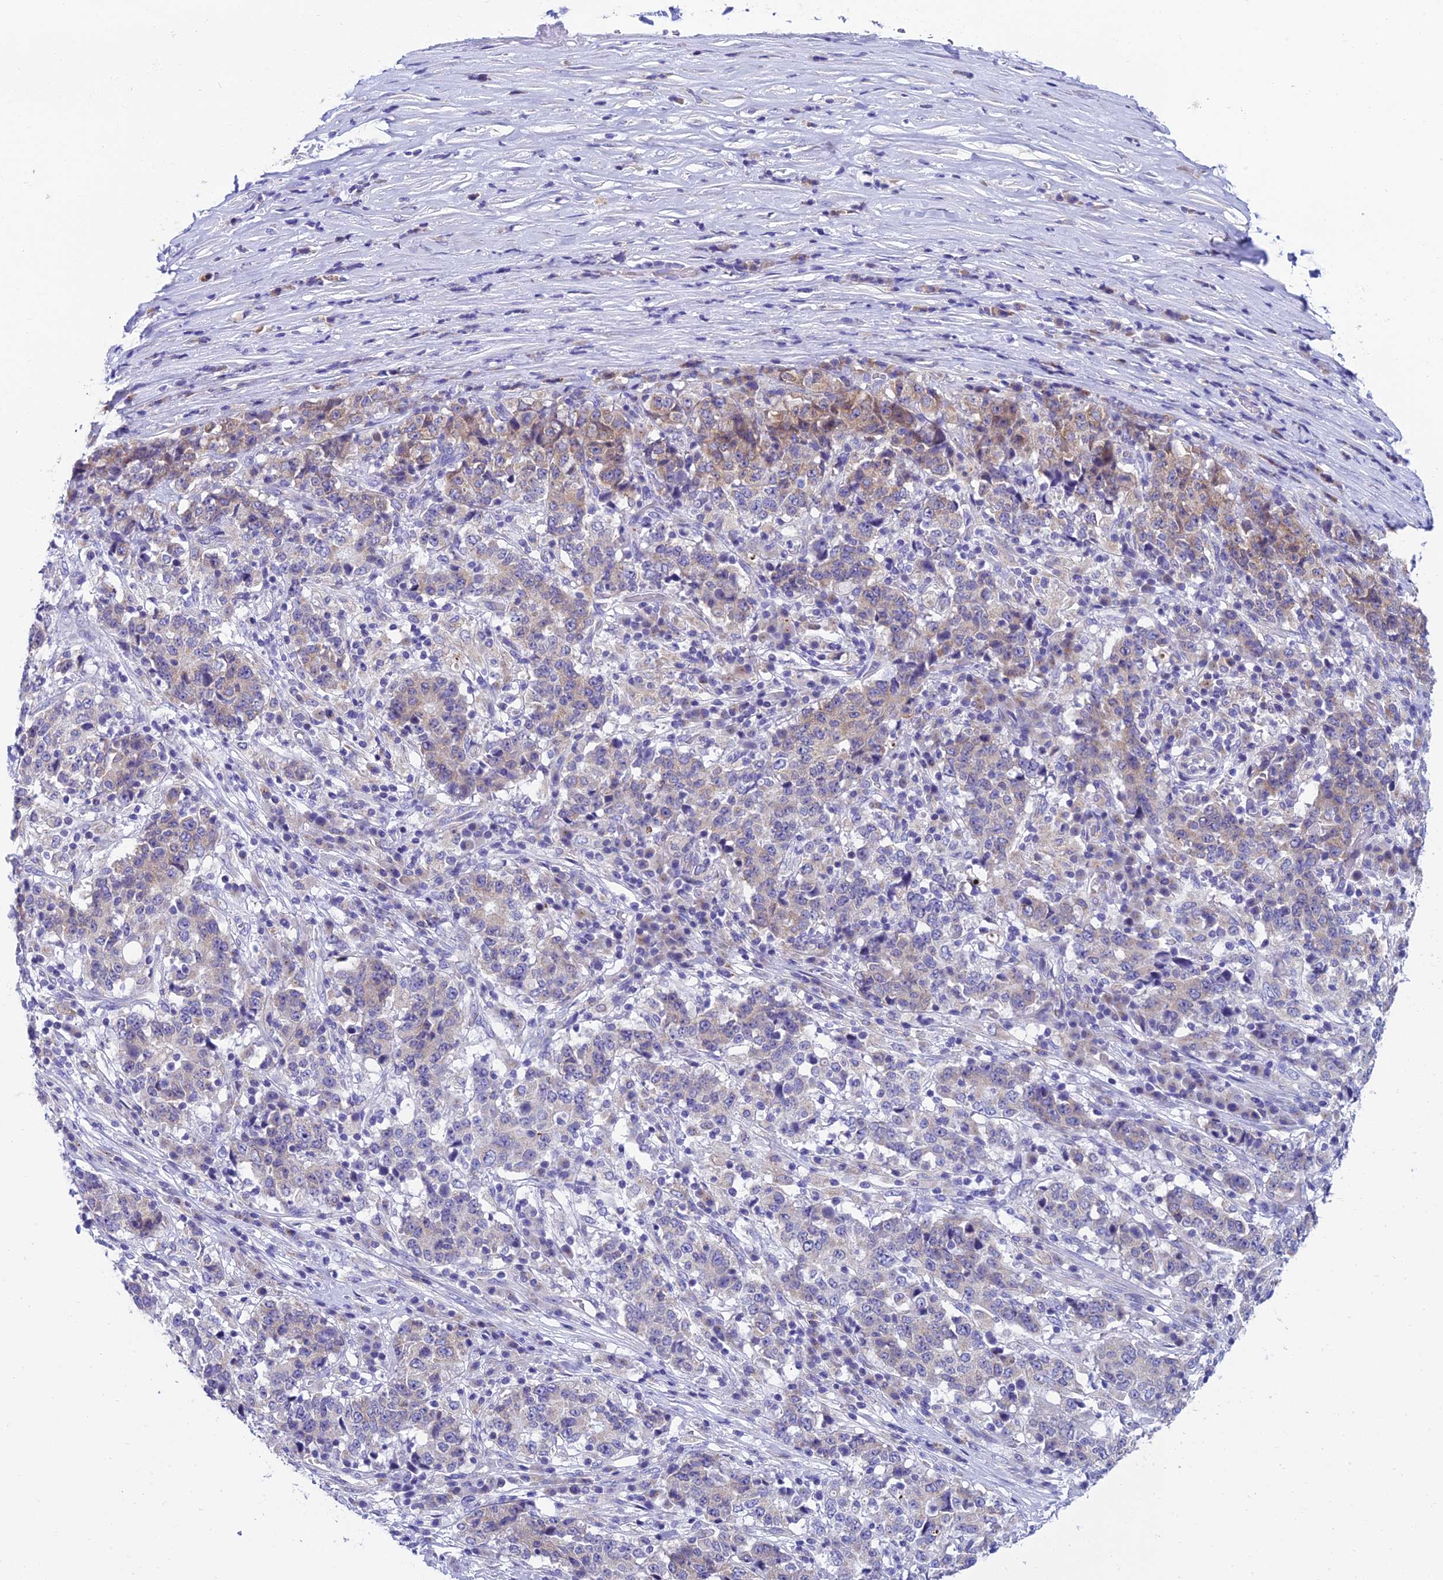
{"staining": {"intensity": "negative", "quantity": "none", "location": "none"}, "tissue": "stomach cancer", "cell_type": "Tumor cells", "image_type": "cancer", "snomed": [{"axis": "morphology", "description": "Adenocarcinoma, NOS"}, {"axis": "topography", "description": "Stomach"}], "caption": "The immunohistochemistry (IHC) image has no significant staining in tumor cells of stomach cancer tissue.", "gene": "REEP4", "patient": {"sex": "male", "age": 59}}